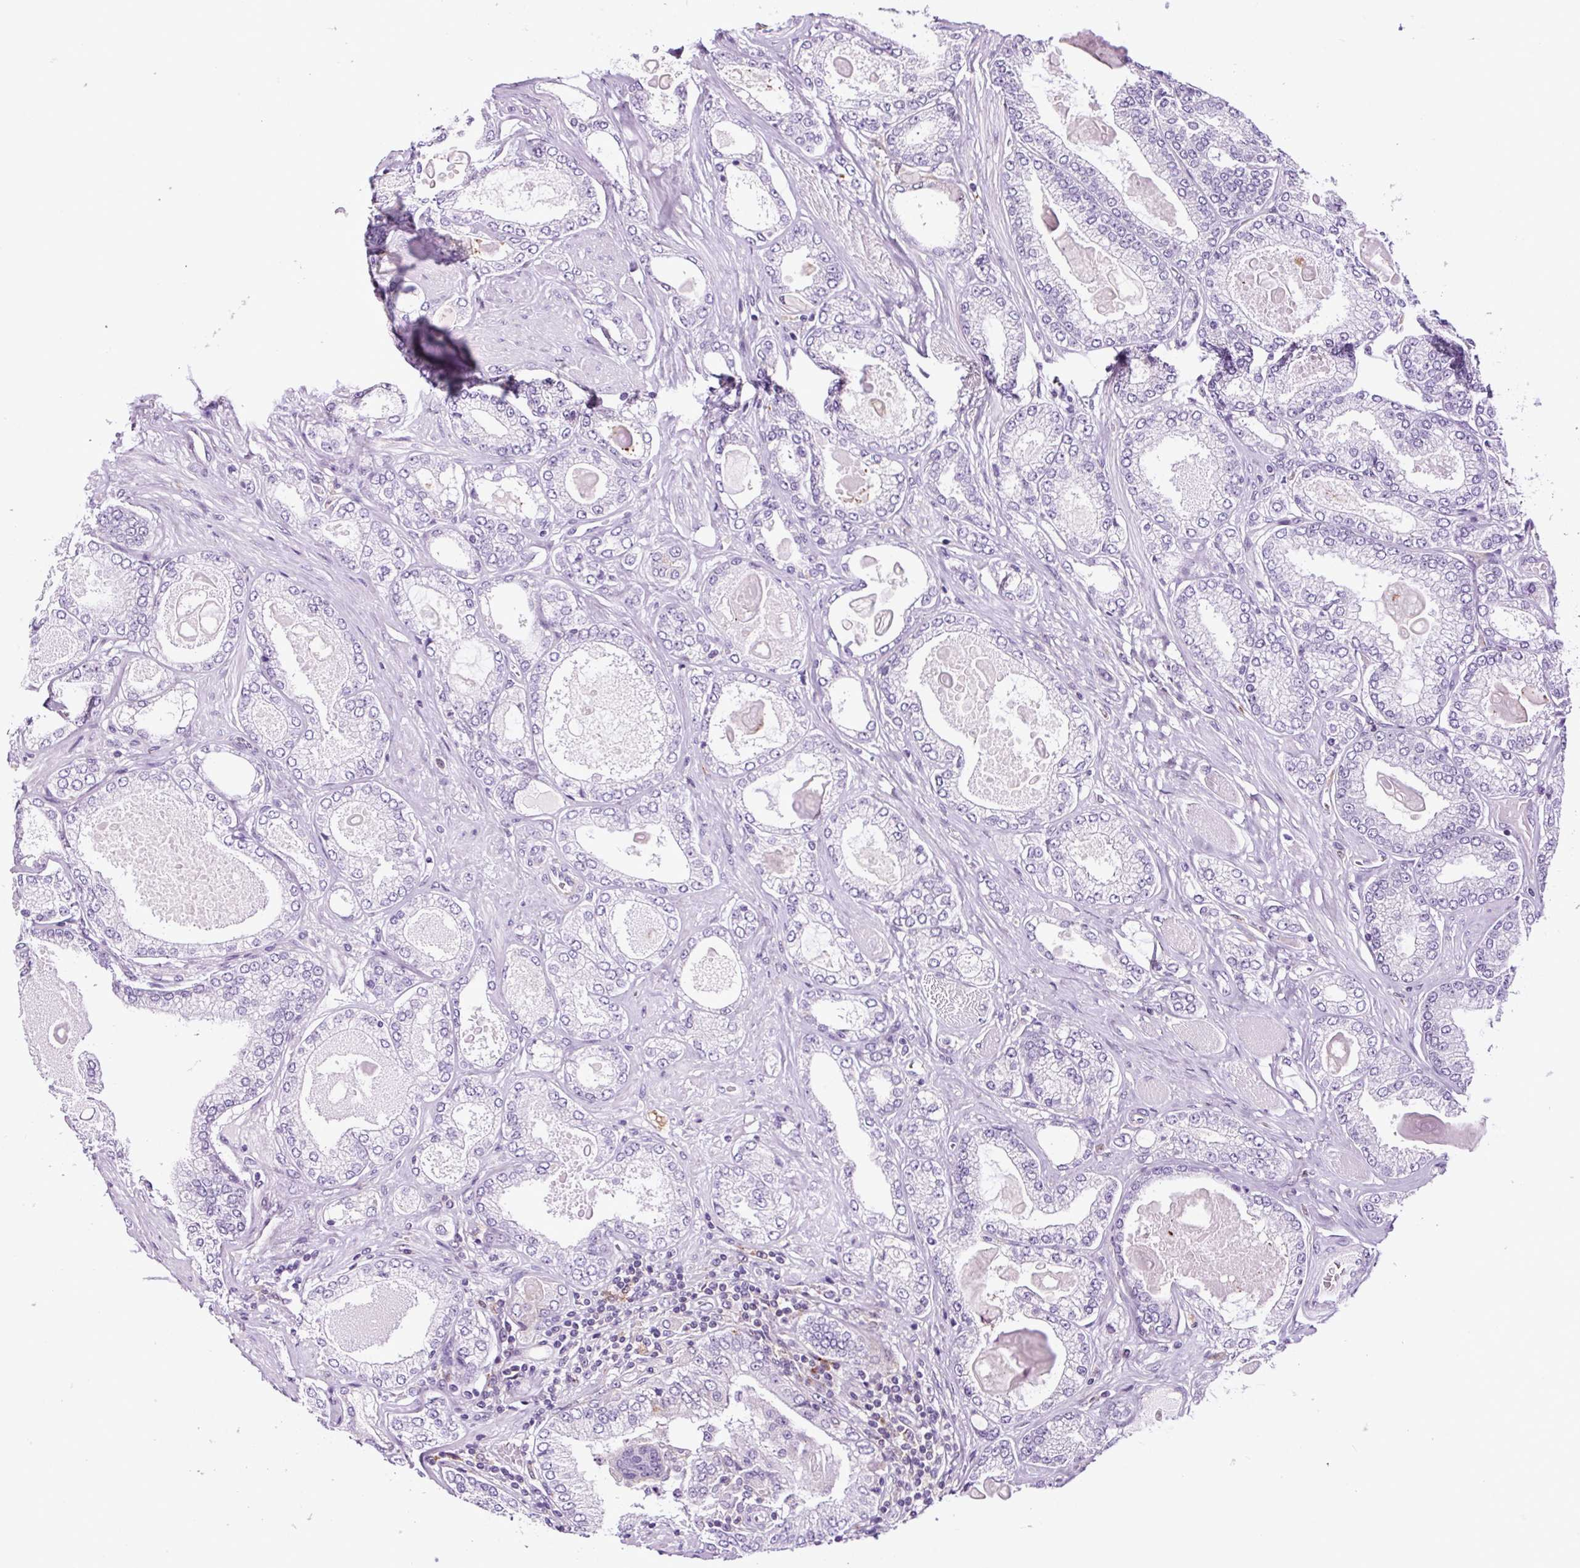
{"staining": {"intensity": "negative", "quantity": "none", "location": "none"}, "tissue": "prostate cancer", "cell_type": "Tumor cells", "image_type": "cancer", "snomed": [{"axis": "morphology", "description": "Adenocarcinoma, High grade"}, {"axis": "topography", "description": "Prostate"}], "caption": "Immunohistochemistry (IHC) image of neoplastic tissue: prostate high-grade adenocarcinoma stained with DAB demonstrates no significant protein expression in tumor cells.", "gene": "TAFA3", "patient": {"sex": "male", "age": 68}}